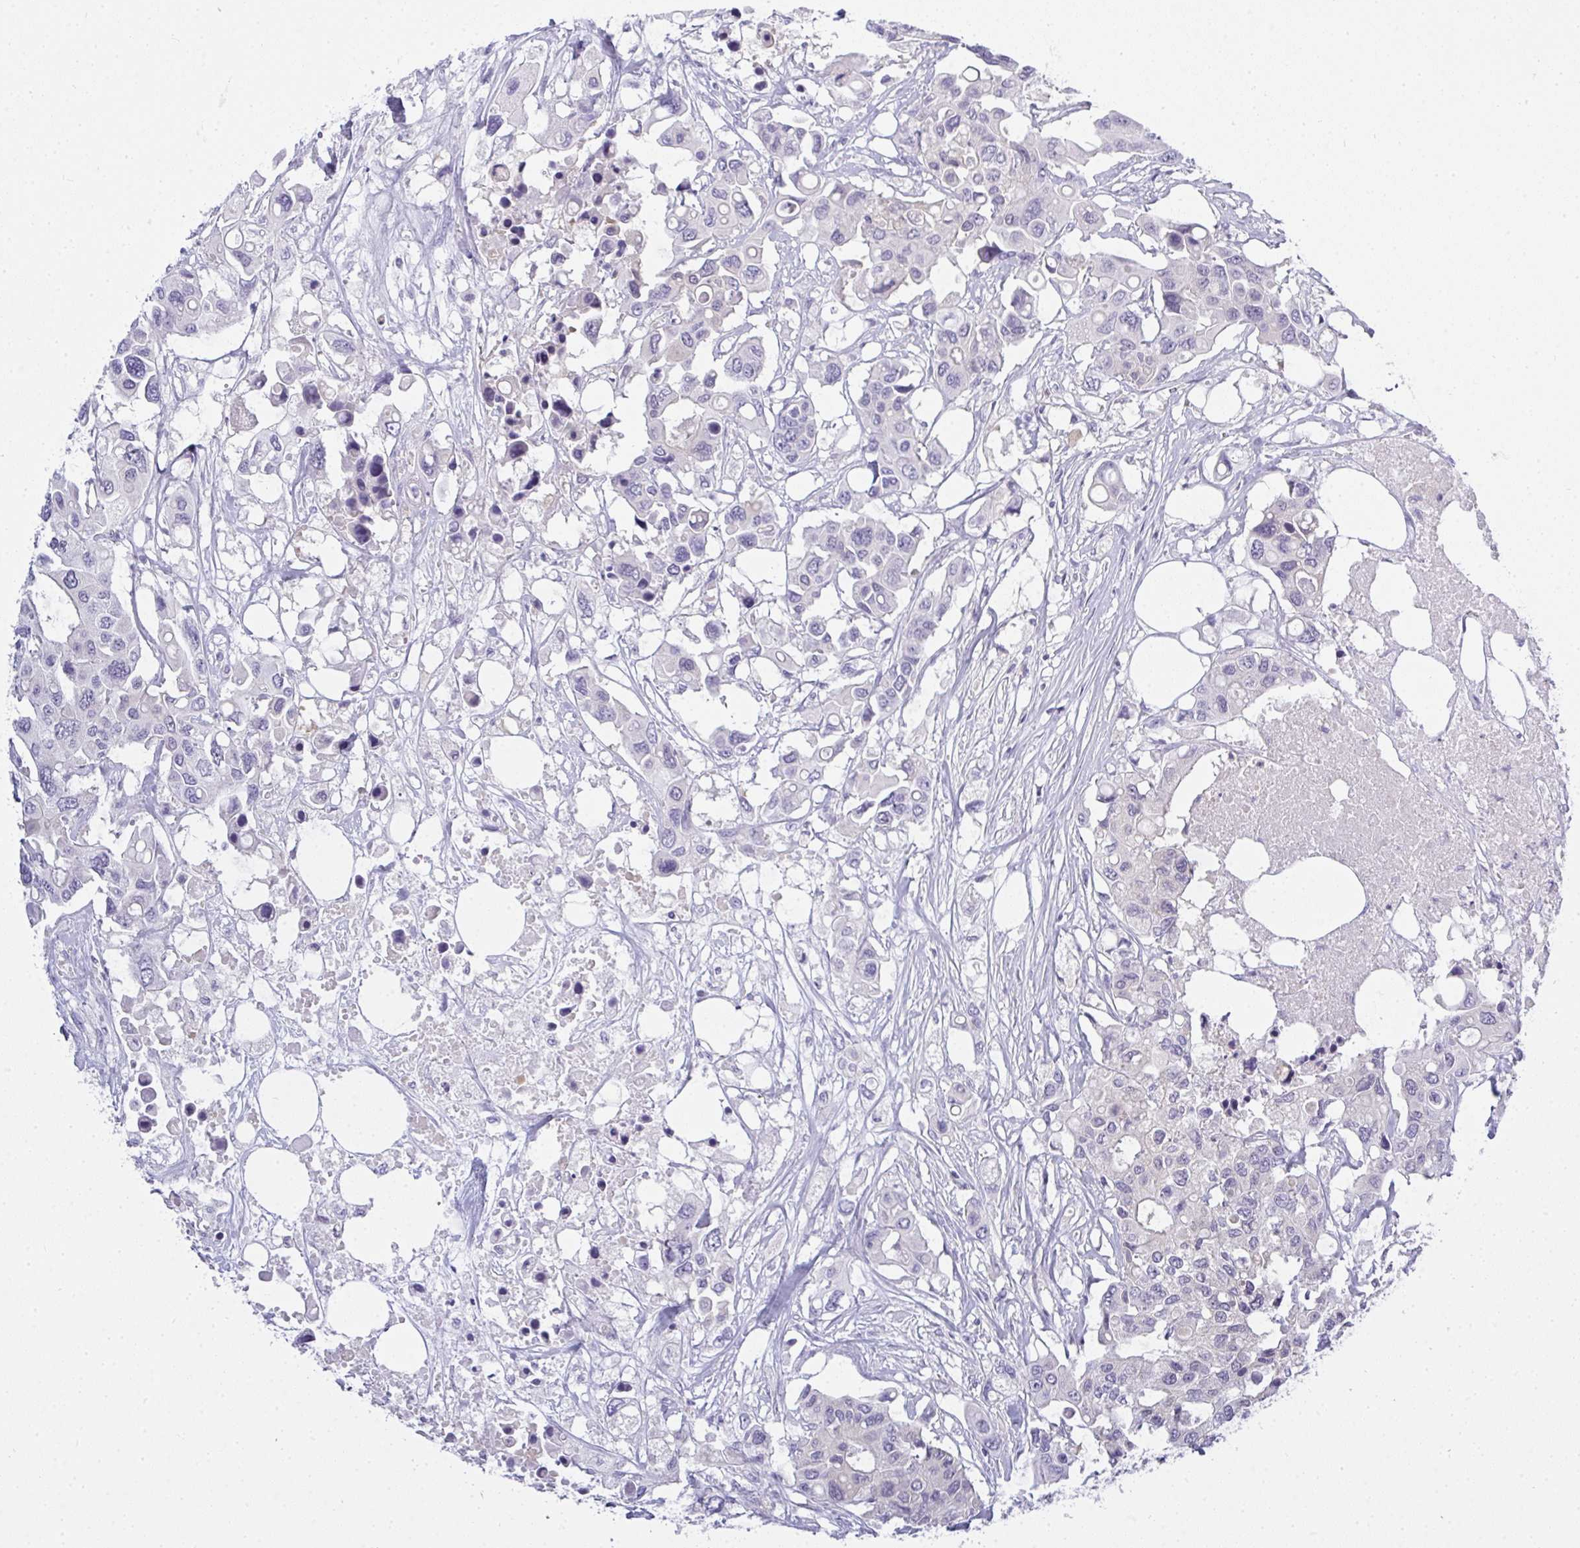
{"staining": {"intensity": "negative", "quantity": "none", "location": "none"}, "tissue": "colorectal cancer", "cell_type": "Tumor cells", "image_type": "cancer", "snomed": [{"axis": "morphology", "description": "Adenocarcinoma, NOS"}, {"axis": "topography", "description": "Colon"}], "caption": "A micrograph of colorectal cancer (adenocarcinoma) stained for a protein reveals no brown staining in tumor cells. The staining is performed using DAB (3,3'-diaminobenzidine) brown chromogen with nuclei counter-stained in using hematoxylin.", "gene": "GSDMB", "patient": {"sex": "male", "age": 77}}